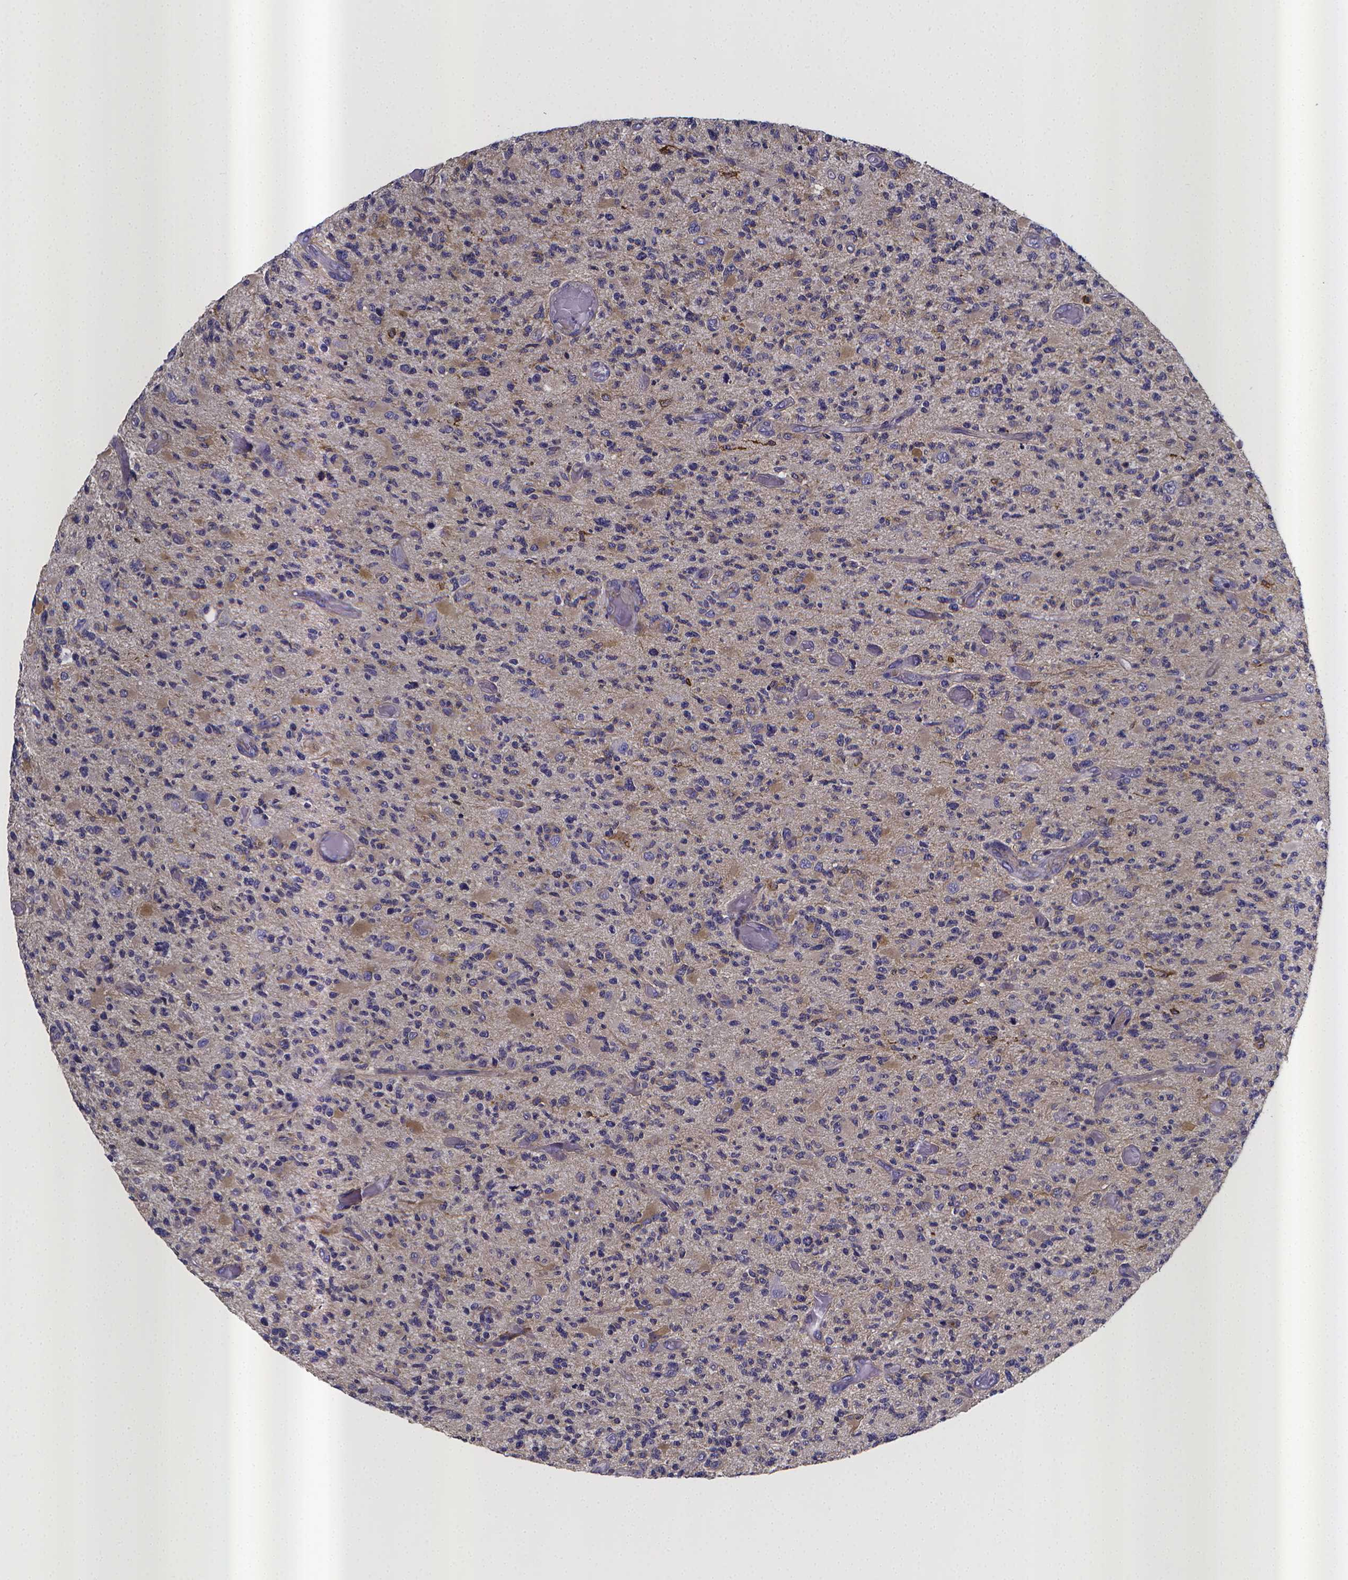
{"staining": {"intensity": "negative", "quantity": "none", "location": "none"}, "tissue": "glioma", "cell_type": "Tumor cells", "image_type": "cancer", "snomed": [{"axis": "morphology", "description": "Glioma, malignant, High grade"}, {"axis": "topography", "description": "Brain"}], "caption": "High magnification brightfield microscopy of malignant glioma (high-grade) stained with DAB (3,3'-diaminobenzidine) (brown) and counterstained with hematoxylin (blue): tumor cells show no significant positivity.", "gene": "RERG", "patient": {"sex": "female", "age": 63}}